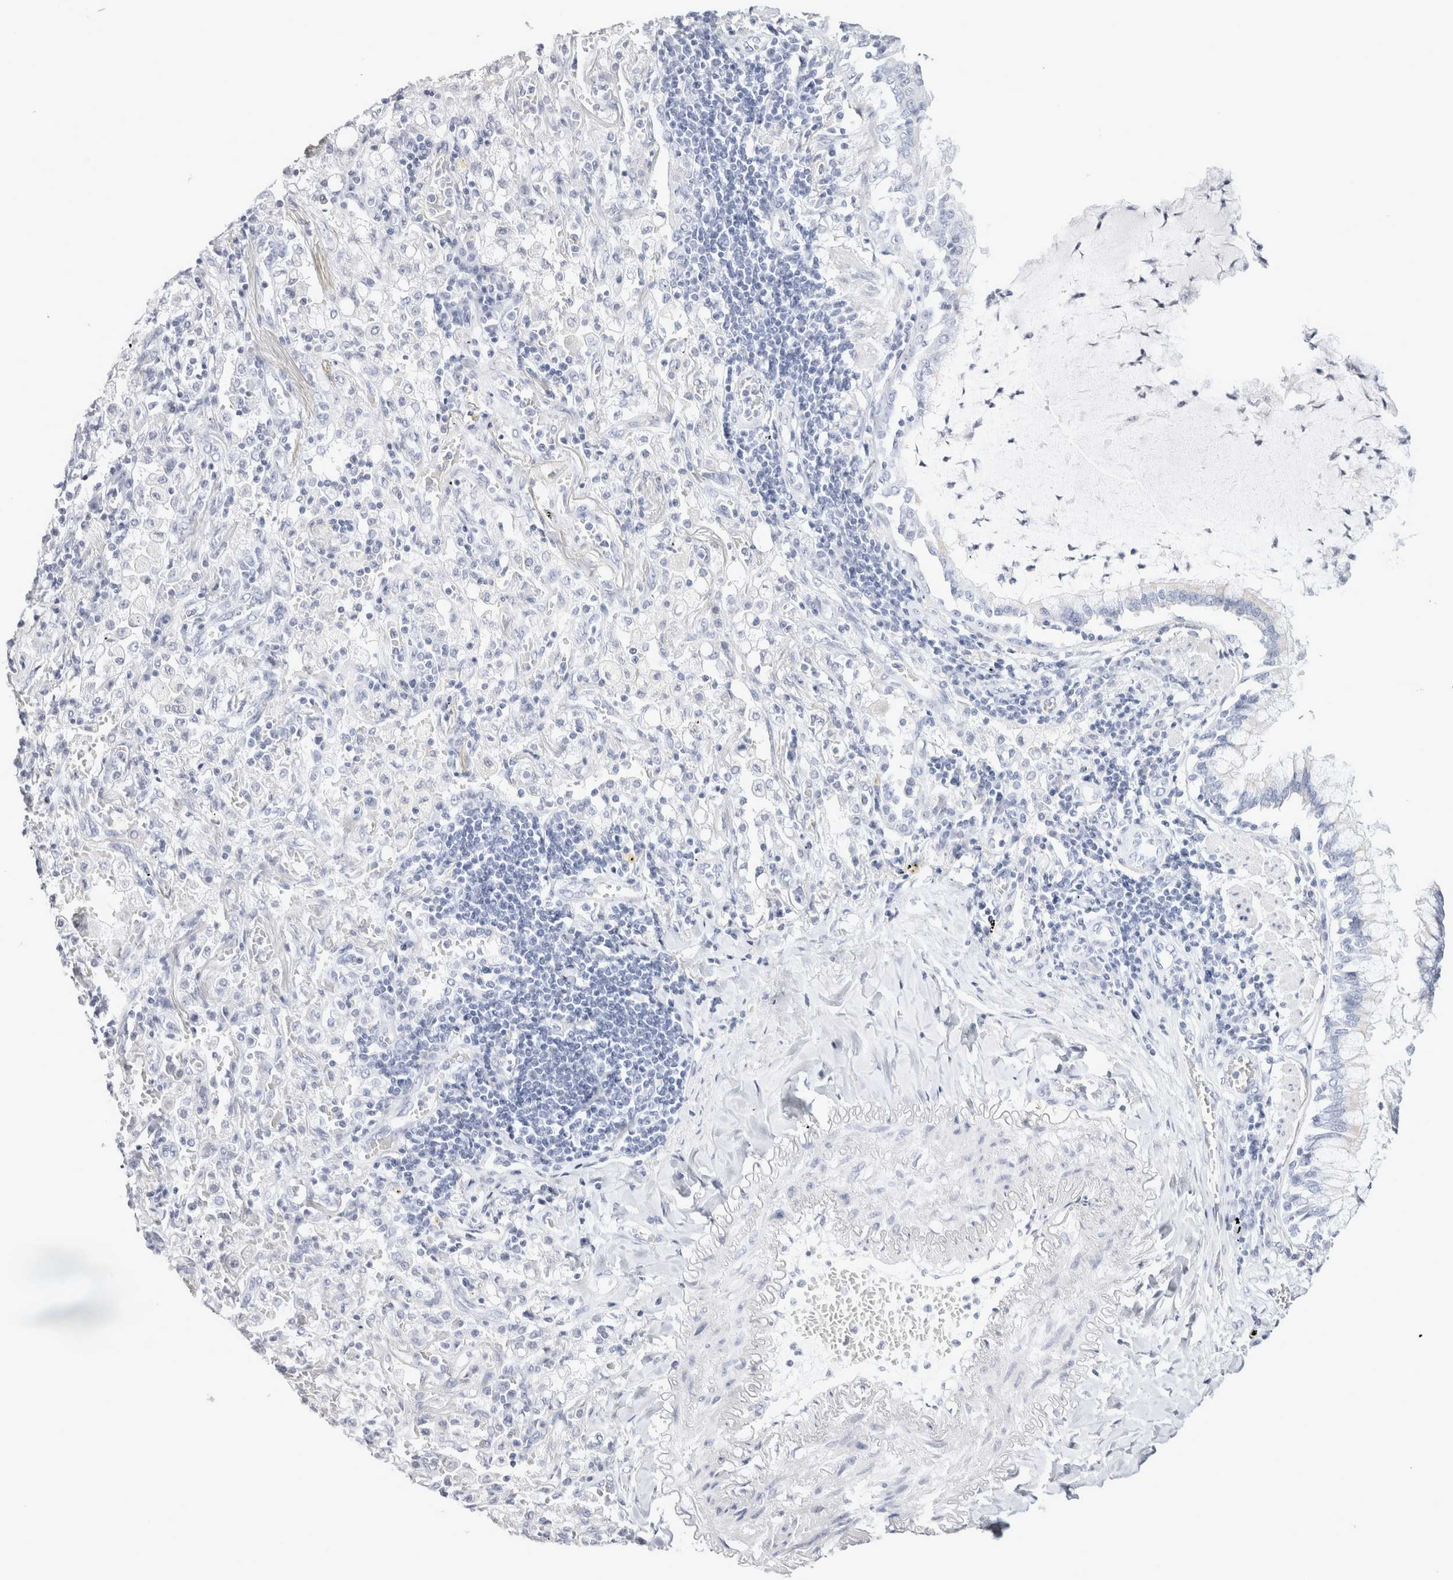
{"staining": {"intensity": "negative", "quantity": "none", "location": "none"}, "tissue": "lung cancer", "cell_type": "Tumor cells", "image_type": "cancer", "snomed": [{"axis": "morphology", "description": "Adenocarcinoma, NOS"}, {"axis": "topography", "description": "Lung"}], "caption": "Tumor cells are negative for protein expression in human adenocarcinoma (lung).", "gene": "GARIN1A", "patient": {"sex": "female", "age": 65}}